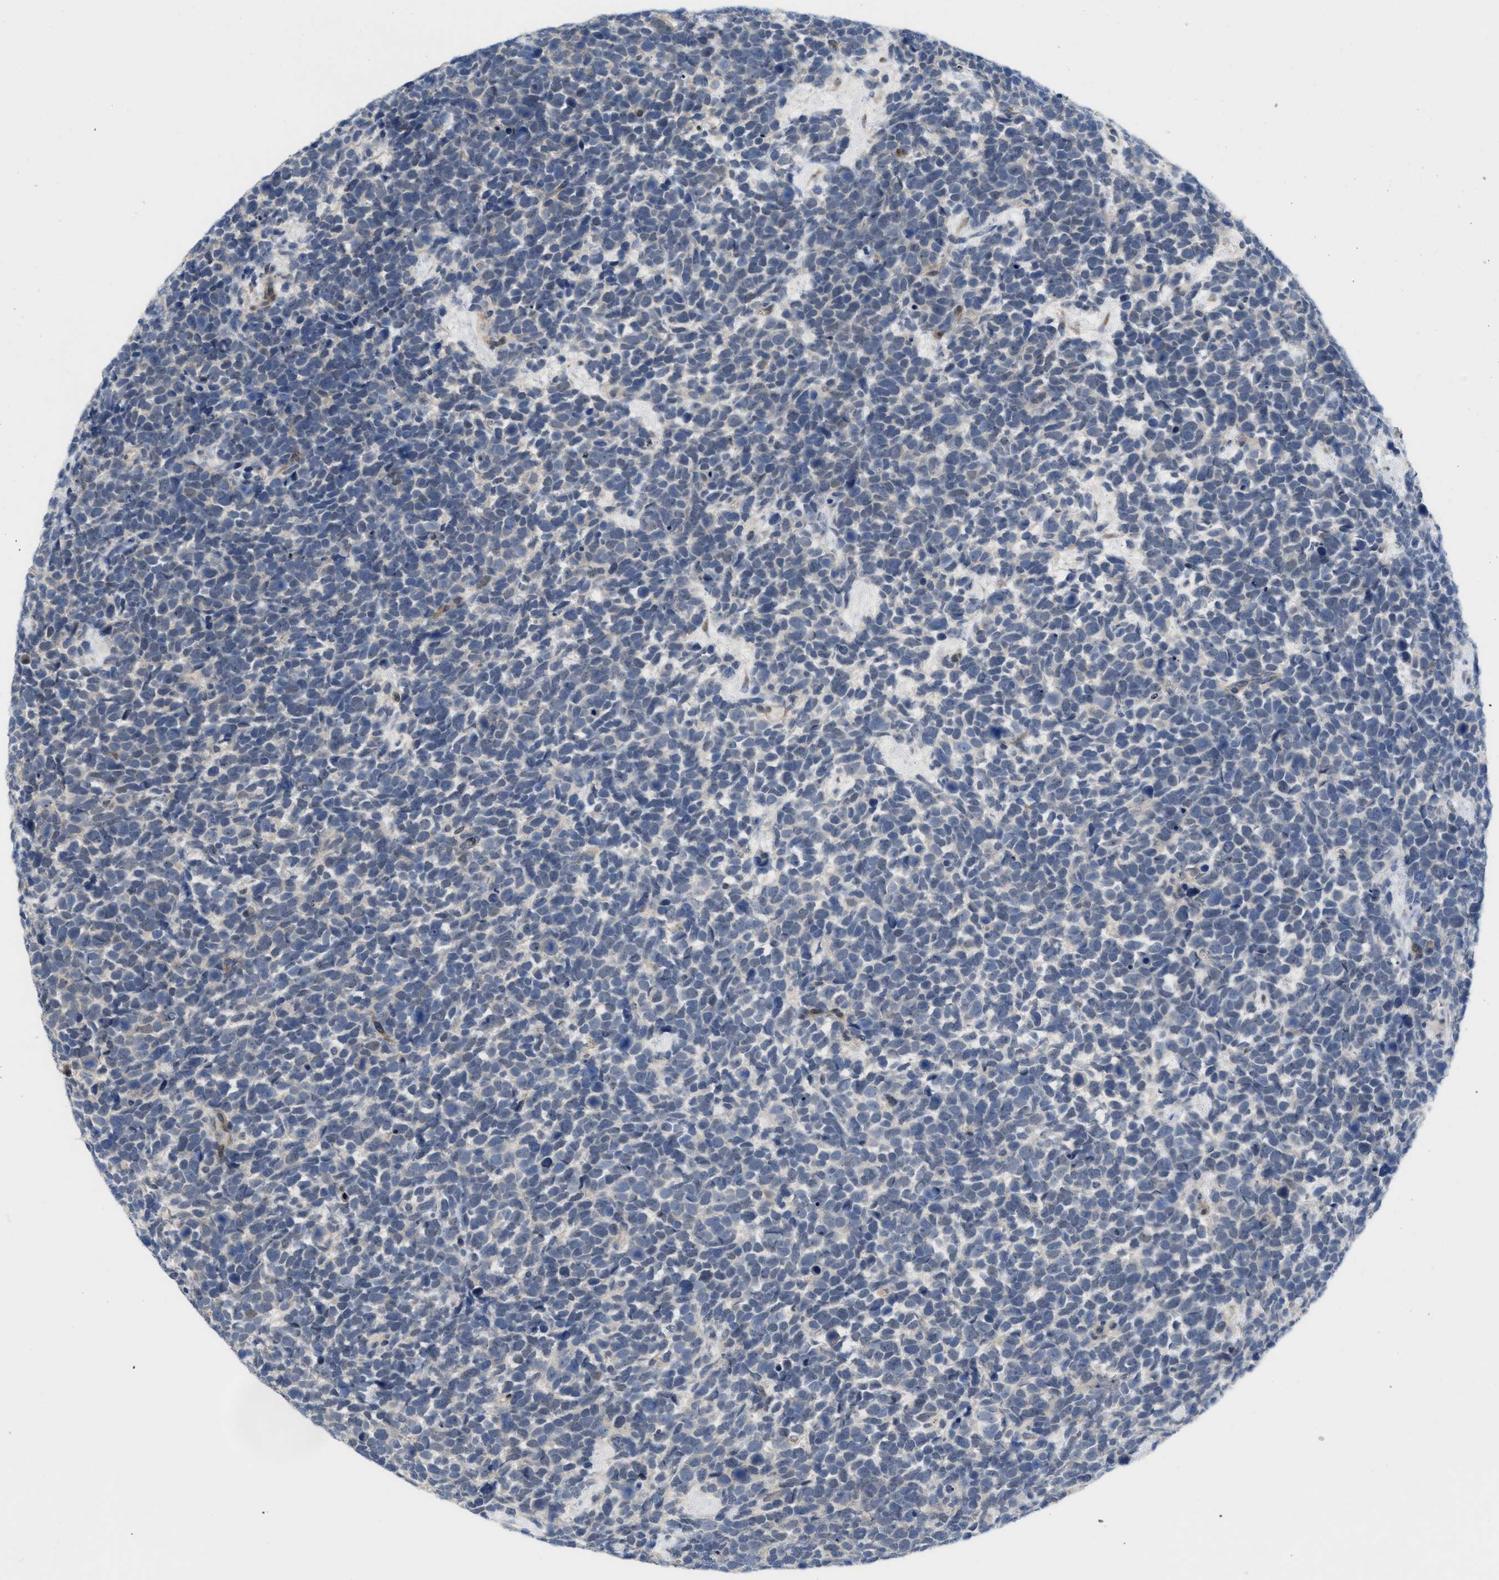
{"staining": {"intensity": "negative", "quantity": "none", "location": "none"}, "tissue": "urothelial cancer", "cell_type": "Tumor cells", "image_type": "cancer", "snomed": [{"axis": "morphology", "description": "Urothelial carcinoma, High grade"}, {"axis": "topography", "description": "Urinary bladder"}], "caption": "Immunohistochemical staining of urothelial cancer reveals no significant expression in tumor cells.", "gene": "CDPF1", "patient": {"sex": "female", "age": 82}}